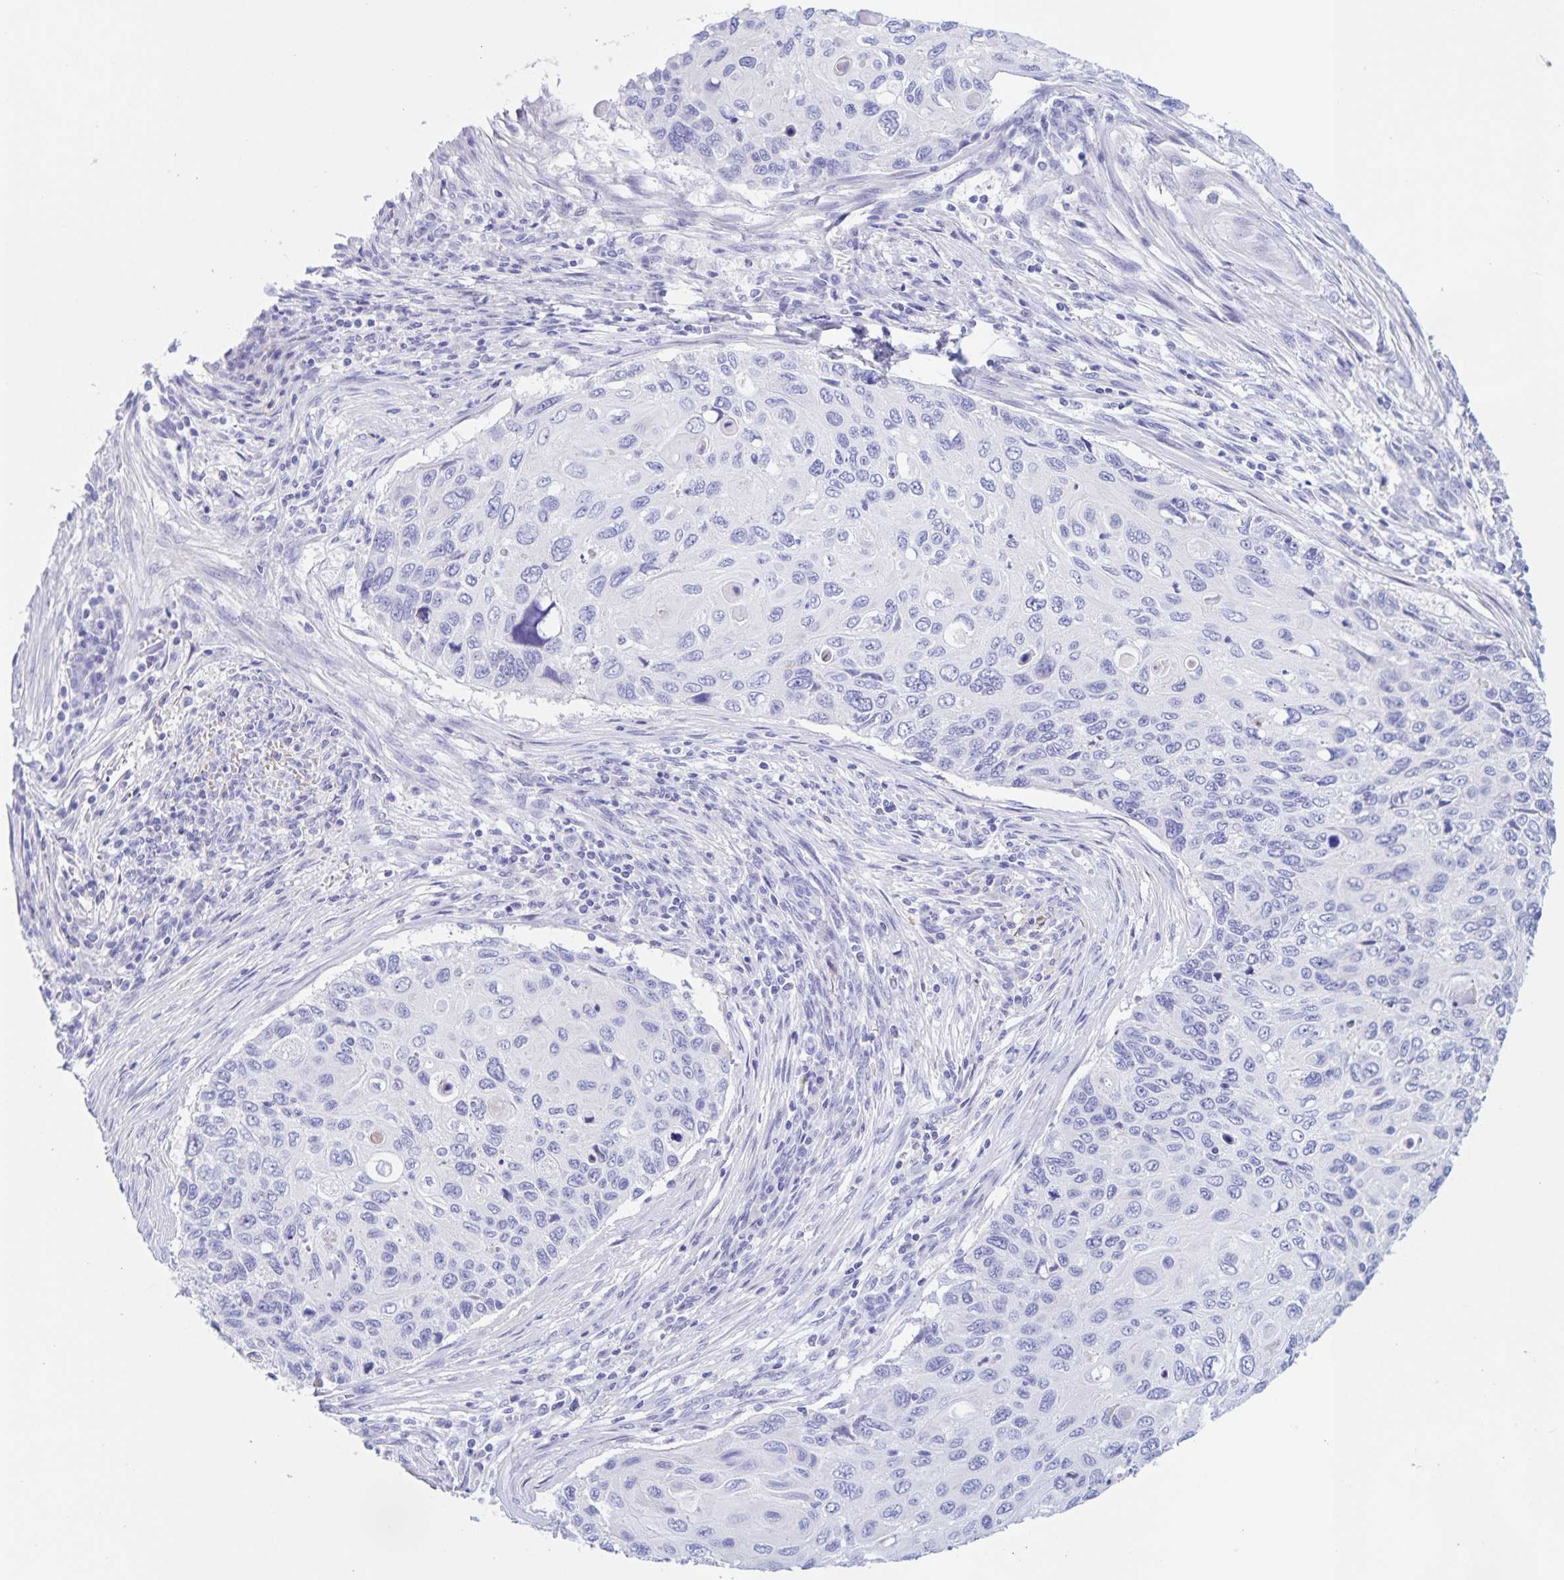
{"staining": {"intensity": "negative", "quantity": "none", "location": "none"}, "tissue": "cervical cancer", "cell_type": "Tumor cells", "image_type": "cancer", "snomed": [{"axis": "morphology", "description": "Squamous cell carcinoma, NOS"}, {"axis": "topography", "description": "Cervix"}], "caption": "Tumor cells are negative for brown protein staining in squamous cell carcinoma (cervical).", "gene": "CATSPER4", "patient": {"sex": "female", "age": 70}}